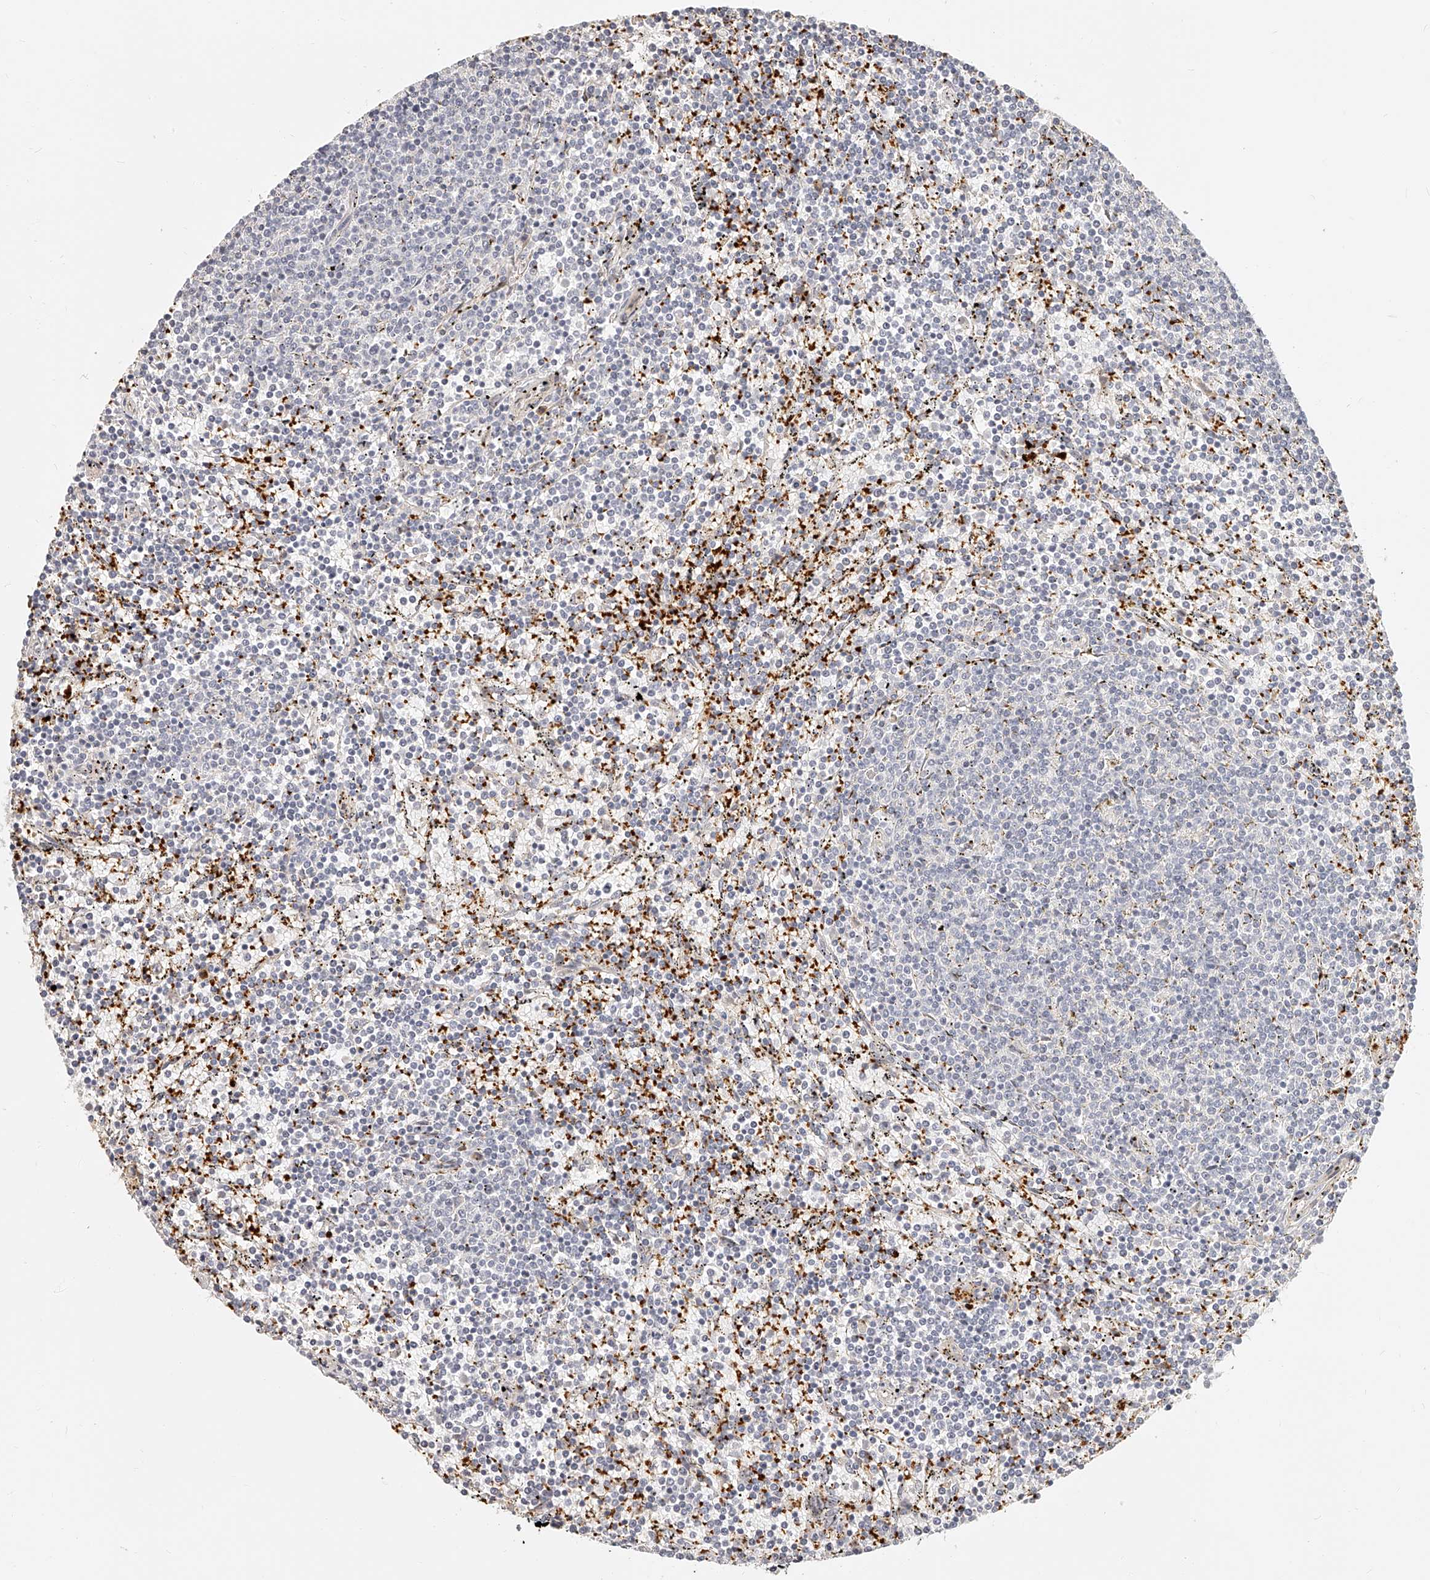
{"staining": {"intensity": "negative", "quantity": "none", "location": "none"}, "tissue": "lymphoma", "cell_type": "Tumor cells", "image_type": "cancer", "snomed": [{"axis": "morphology", "description": "Malignant lymphoma, non-Hodgkin's type, Low grade"}, {"axis": "topography", "description": "Spleen"}], "caption": "Histopathology image shows no significant protein expression in tumor cells of lymphoma.", "gene": "ITGB3", "patient": {"sex": "female", "age": 50}}